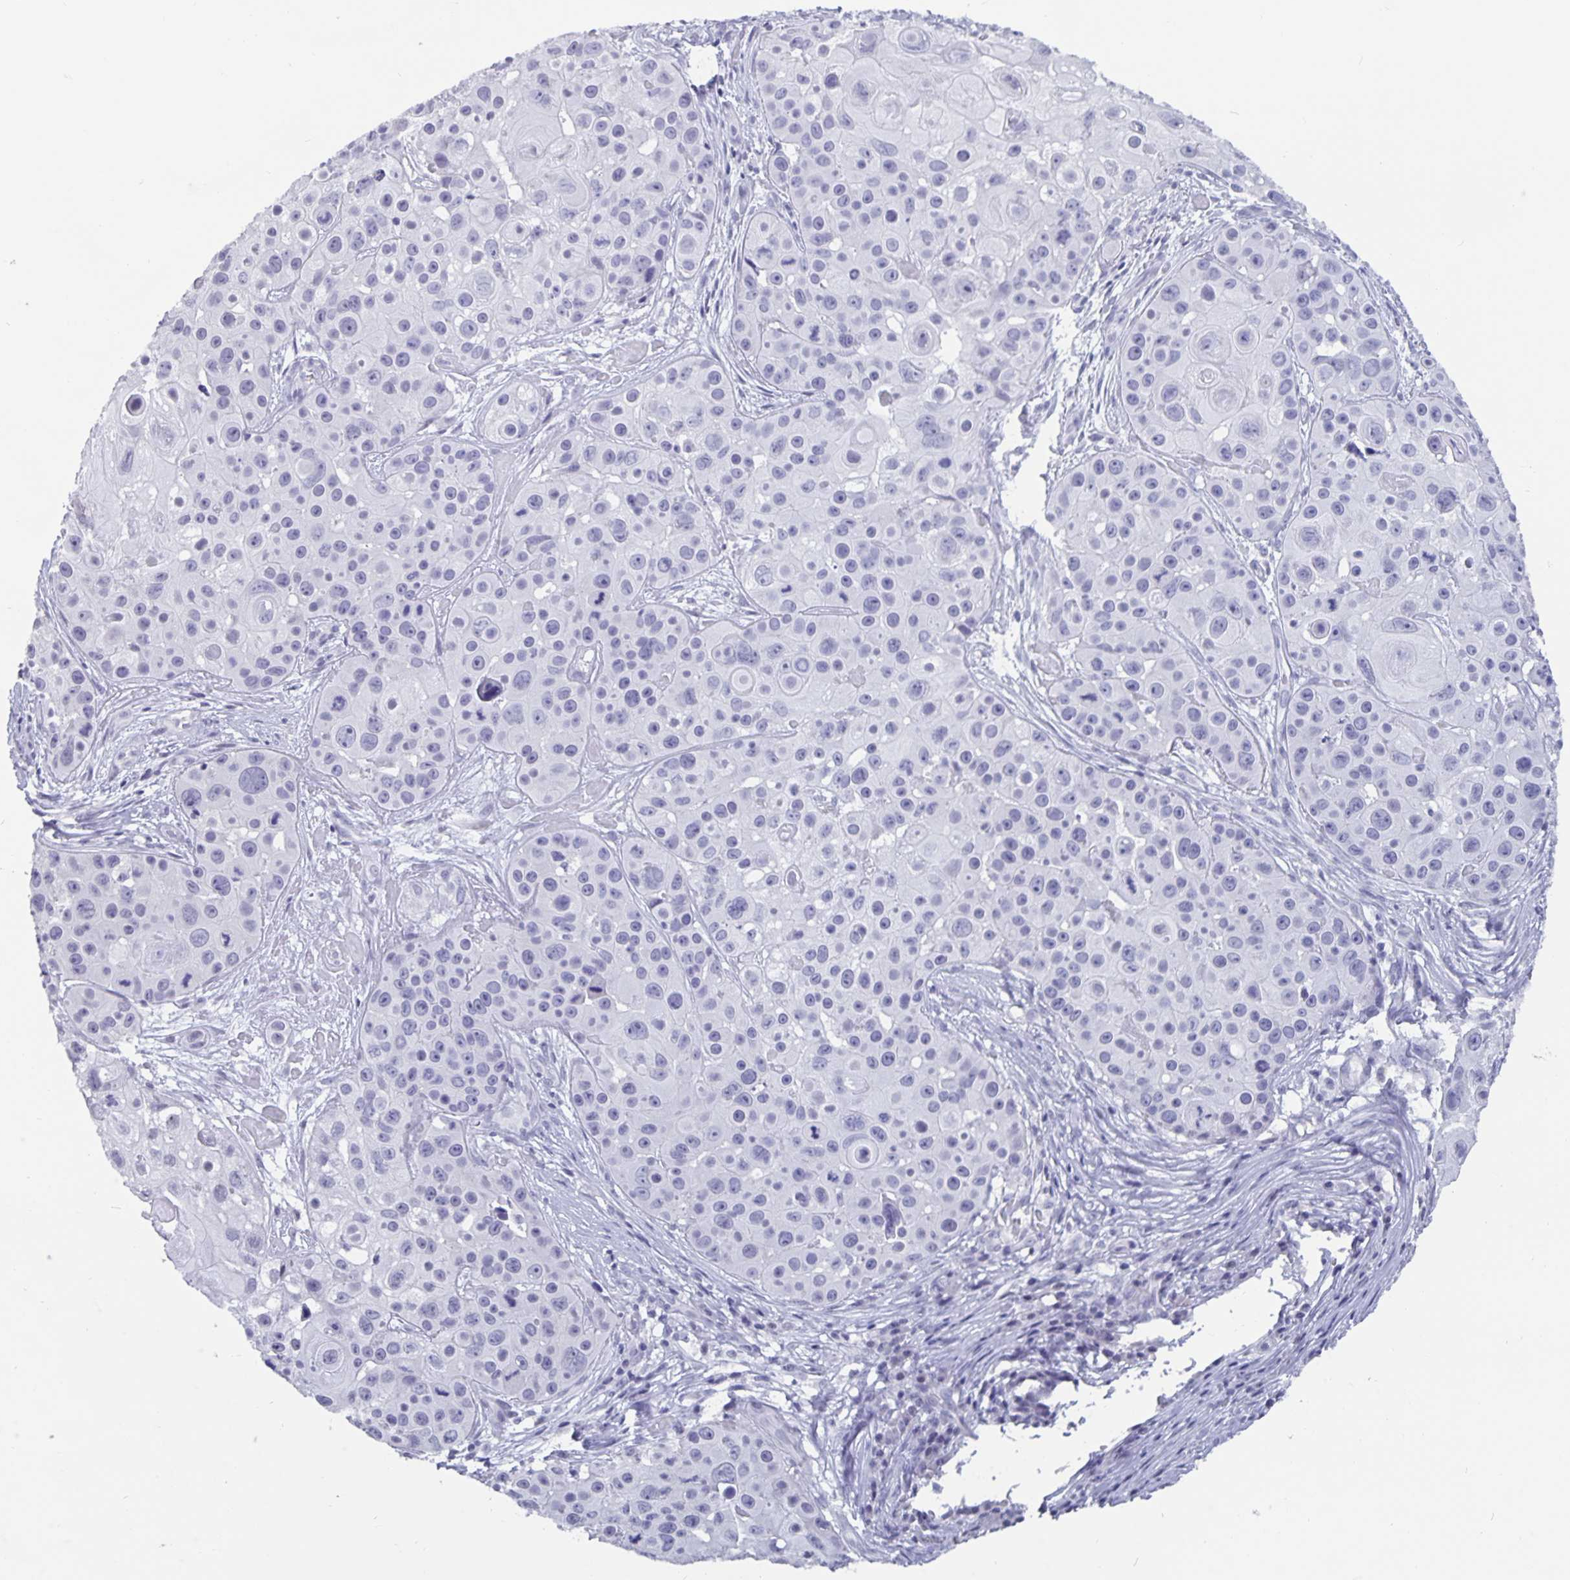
{"staining": {"intensity": "negative", "quantity": "none", "location": "none"}, "tissue": "skin cancer", "cell_type": "Tumor cells", "image_type": "cancer", "snomed": [{"axis": "morphology", "description": "Squamous cell carcinoma, NOS"}, {"axis": "topography", "description": "Skin"}], "caption": "DAB immunohistochemical staining of human skin squamous cell carcinoma exhibits no significant positivity in tumor cells.", "gene": "OLIG2", "patient": {"sex": "male", "age": 92}}